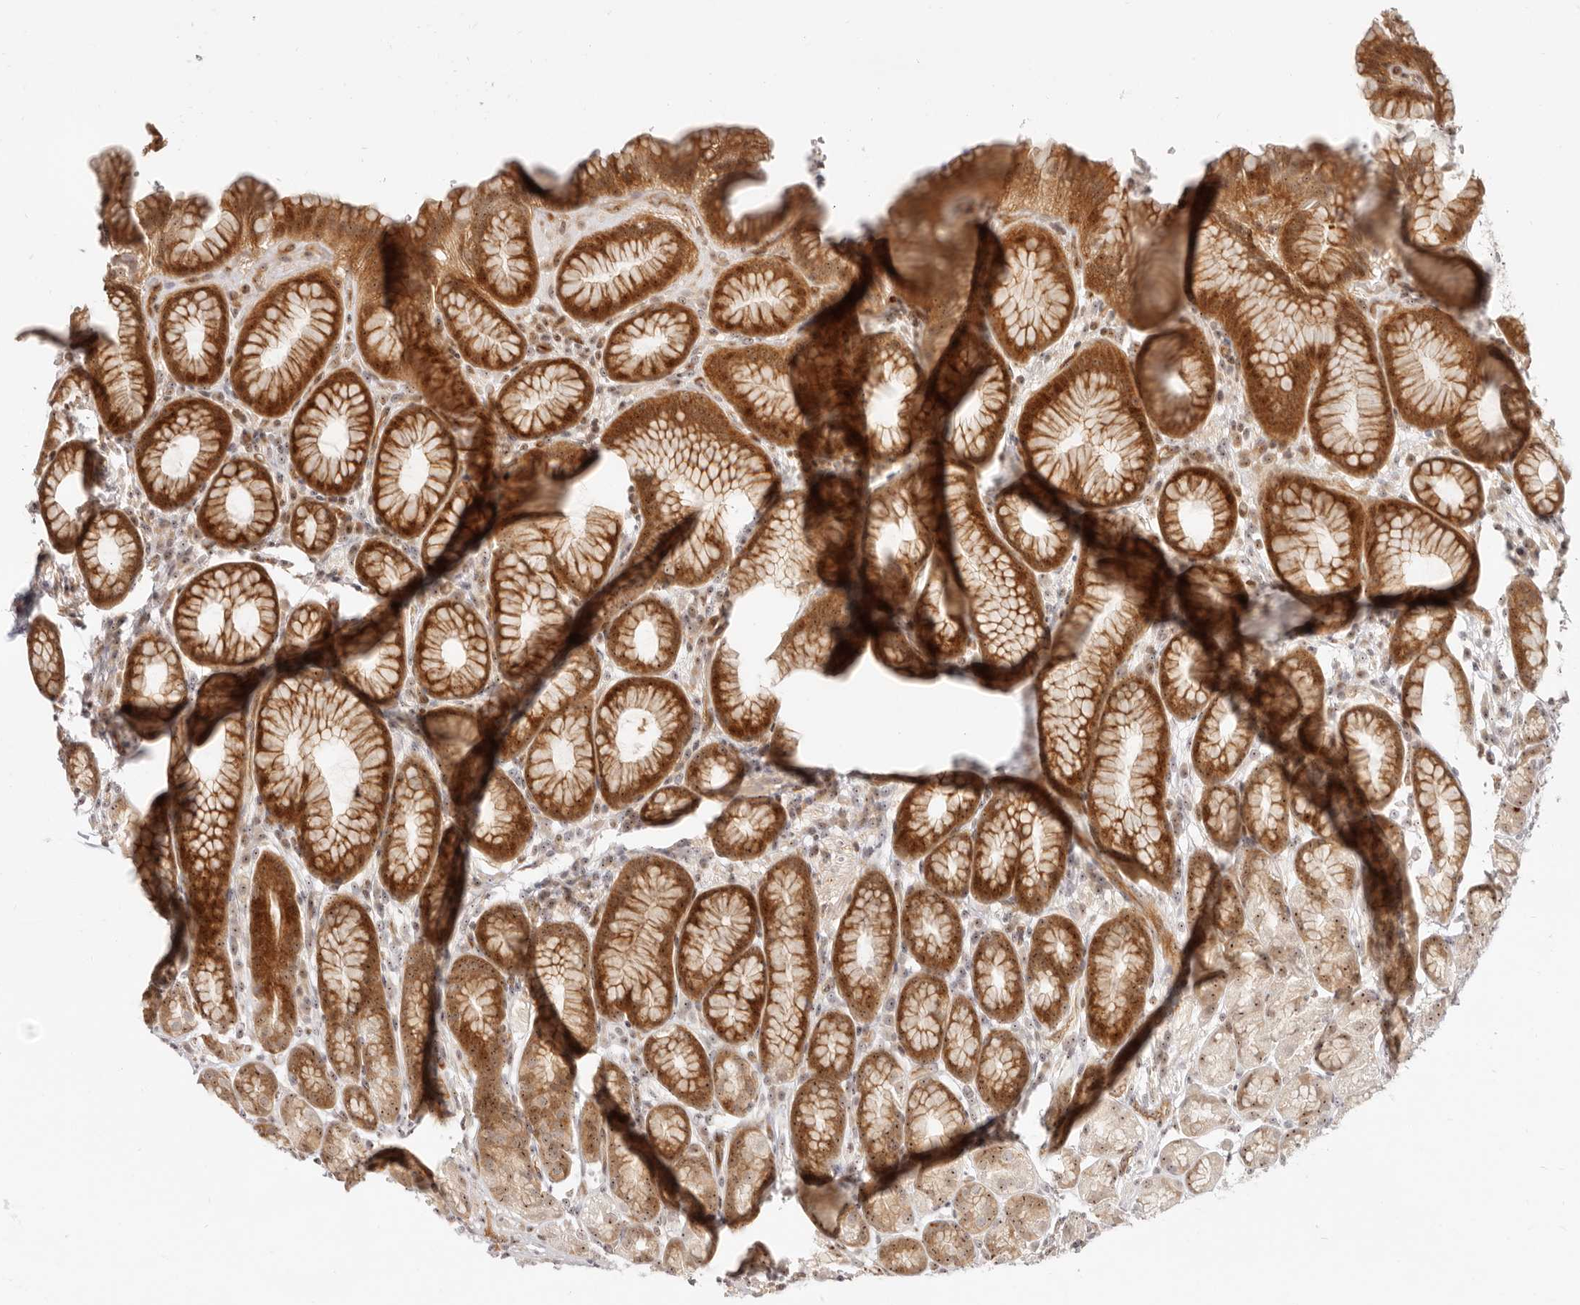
{"staining": {"intensity": "moderate", "quantity": ">75%", "location": "cytoplasmic/membranous,nuclear"}, "tissue": "stomach", "cell_type": "Glandular cells", "image_type": "normal", "snomed": [{"axis": "morphology", "description": "Normal tissue, NOS"}, {"axis": "topography", "description": "Stomach"}], "caption": "Stomach stained for a protein shows moderate cytoplasmic/membranous,nuclear positivity in glandular cells. The protein of interest is stained brown, and the nuclei are stained in blue (DAB (3,3'-diaminobenzidine) IHC with brightfield microscopy, high magnification).", "gene": "BAP1", "patient": {"sex": "male", "age": 42}}